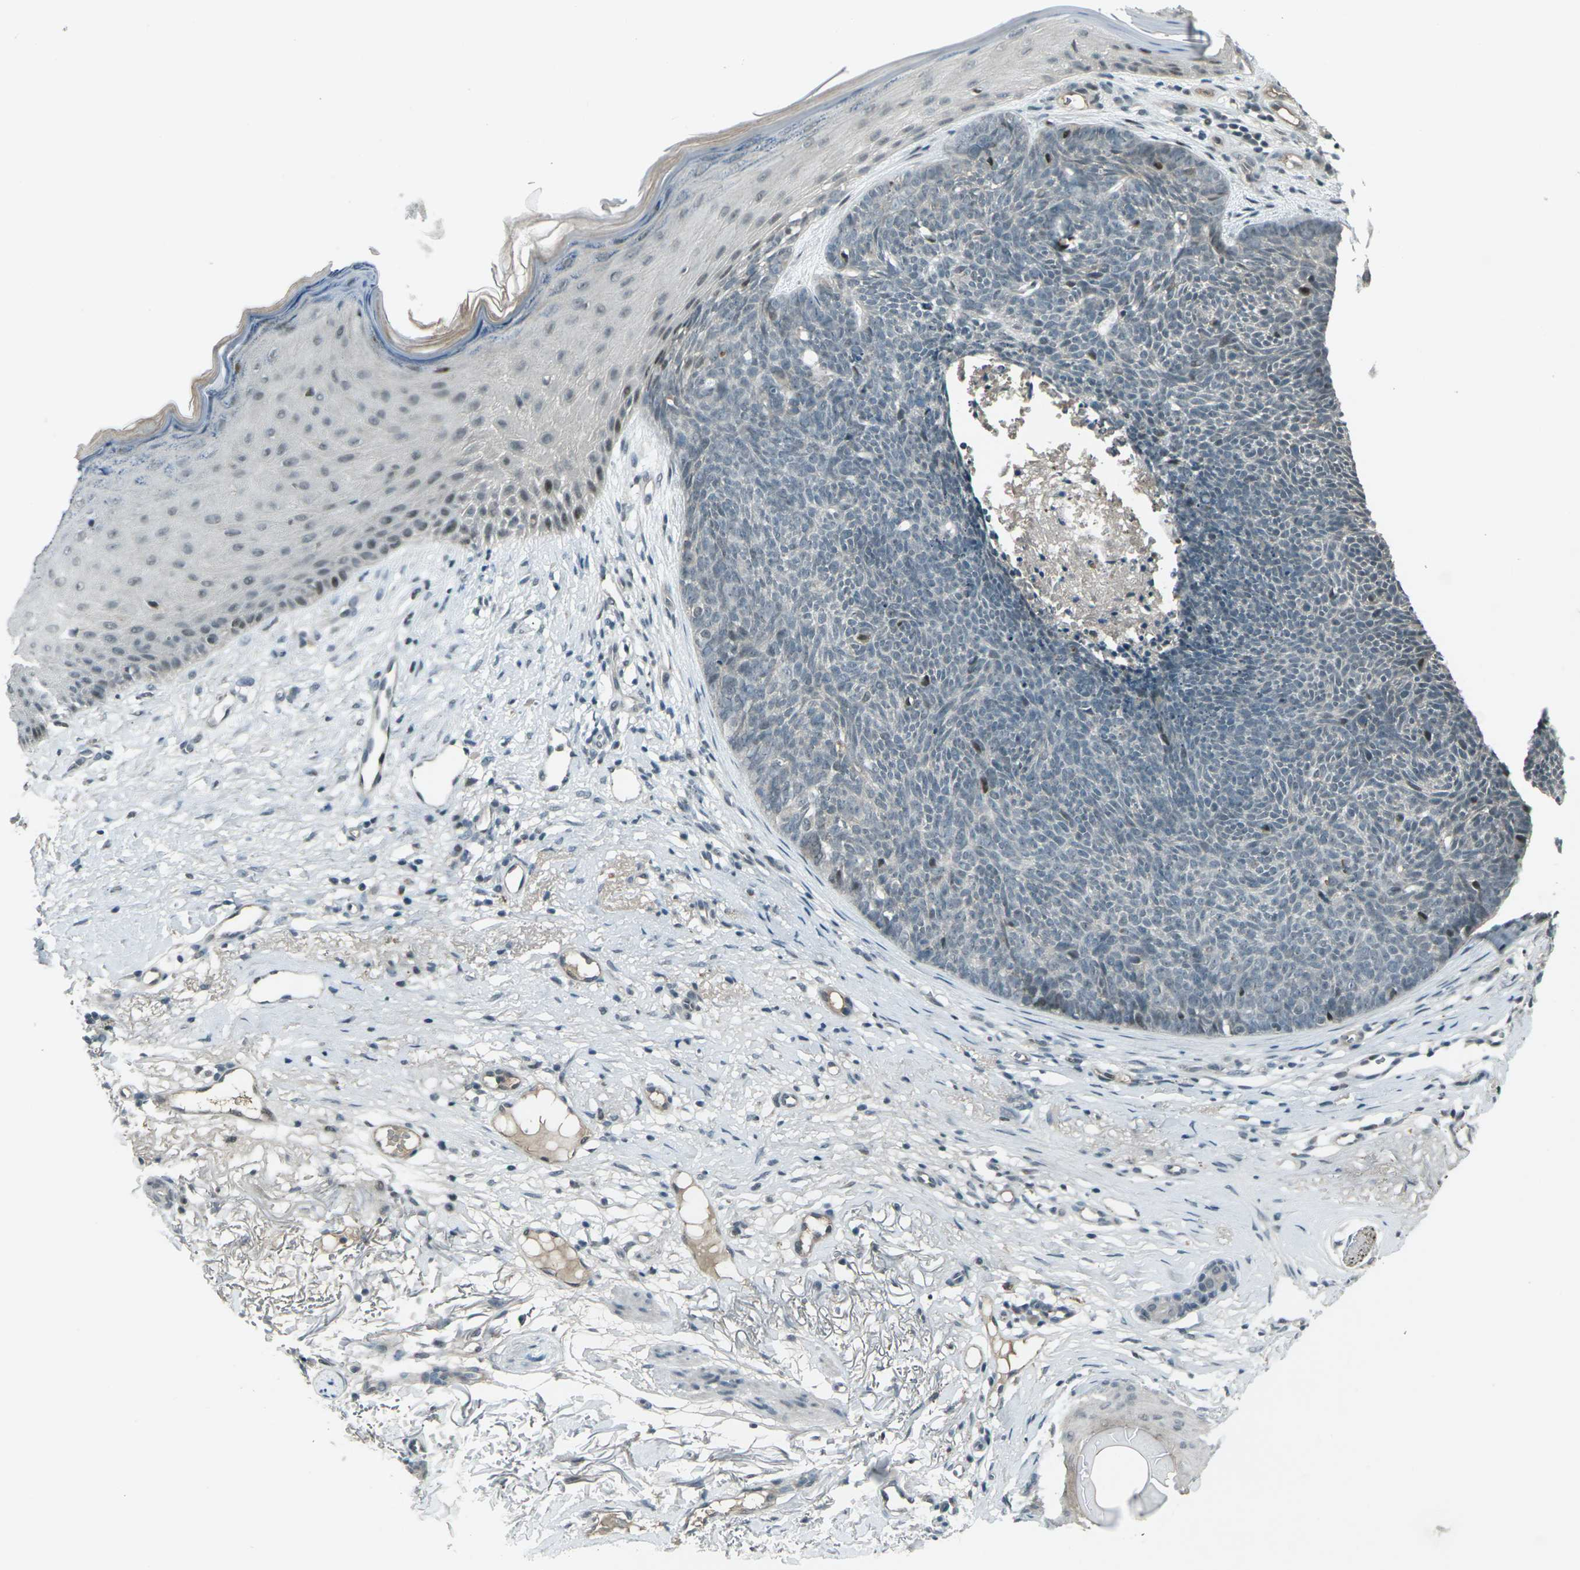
{"staining": {"intensity": "negative", "quantity": "none", "location": "none"}, "tissue": "skin cancer", "cell_type": "Tumor cells", "image_type": "cancer", "snomed": [{"axis": "morphology", "description": "Basal cell carcinoma"}, {"axis": "topography", "description": "Skin"}], "caption": "Tumor cells are negative for brown protein staining in skin basal cell carcinoma.", "gene": "GPR19", "patient": {"sex": "female", "age": 70}}